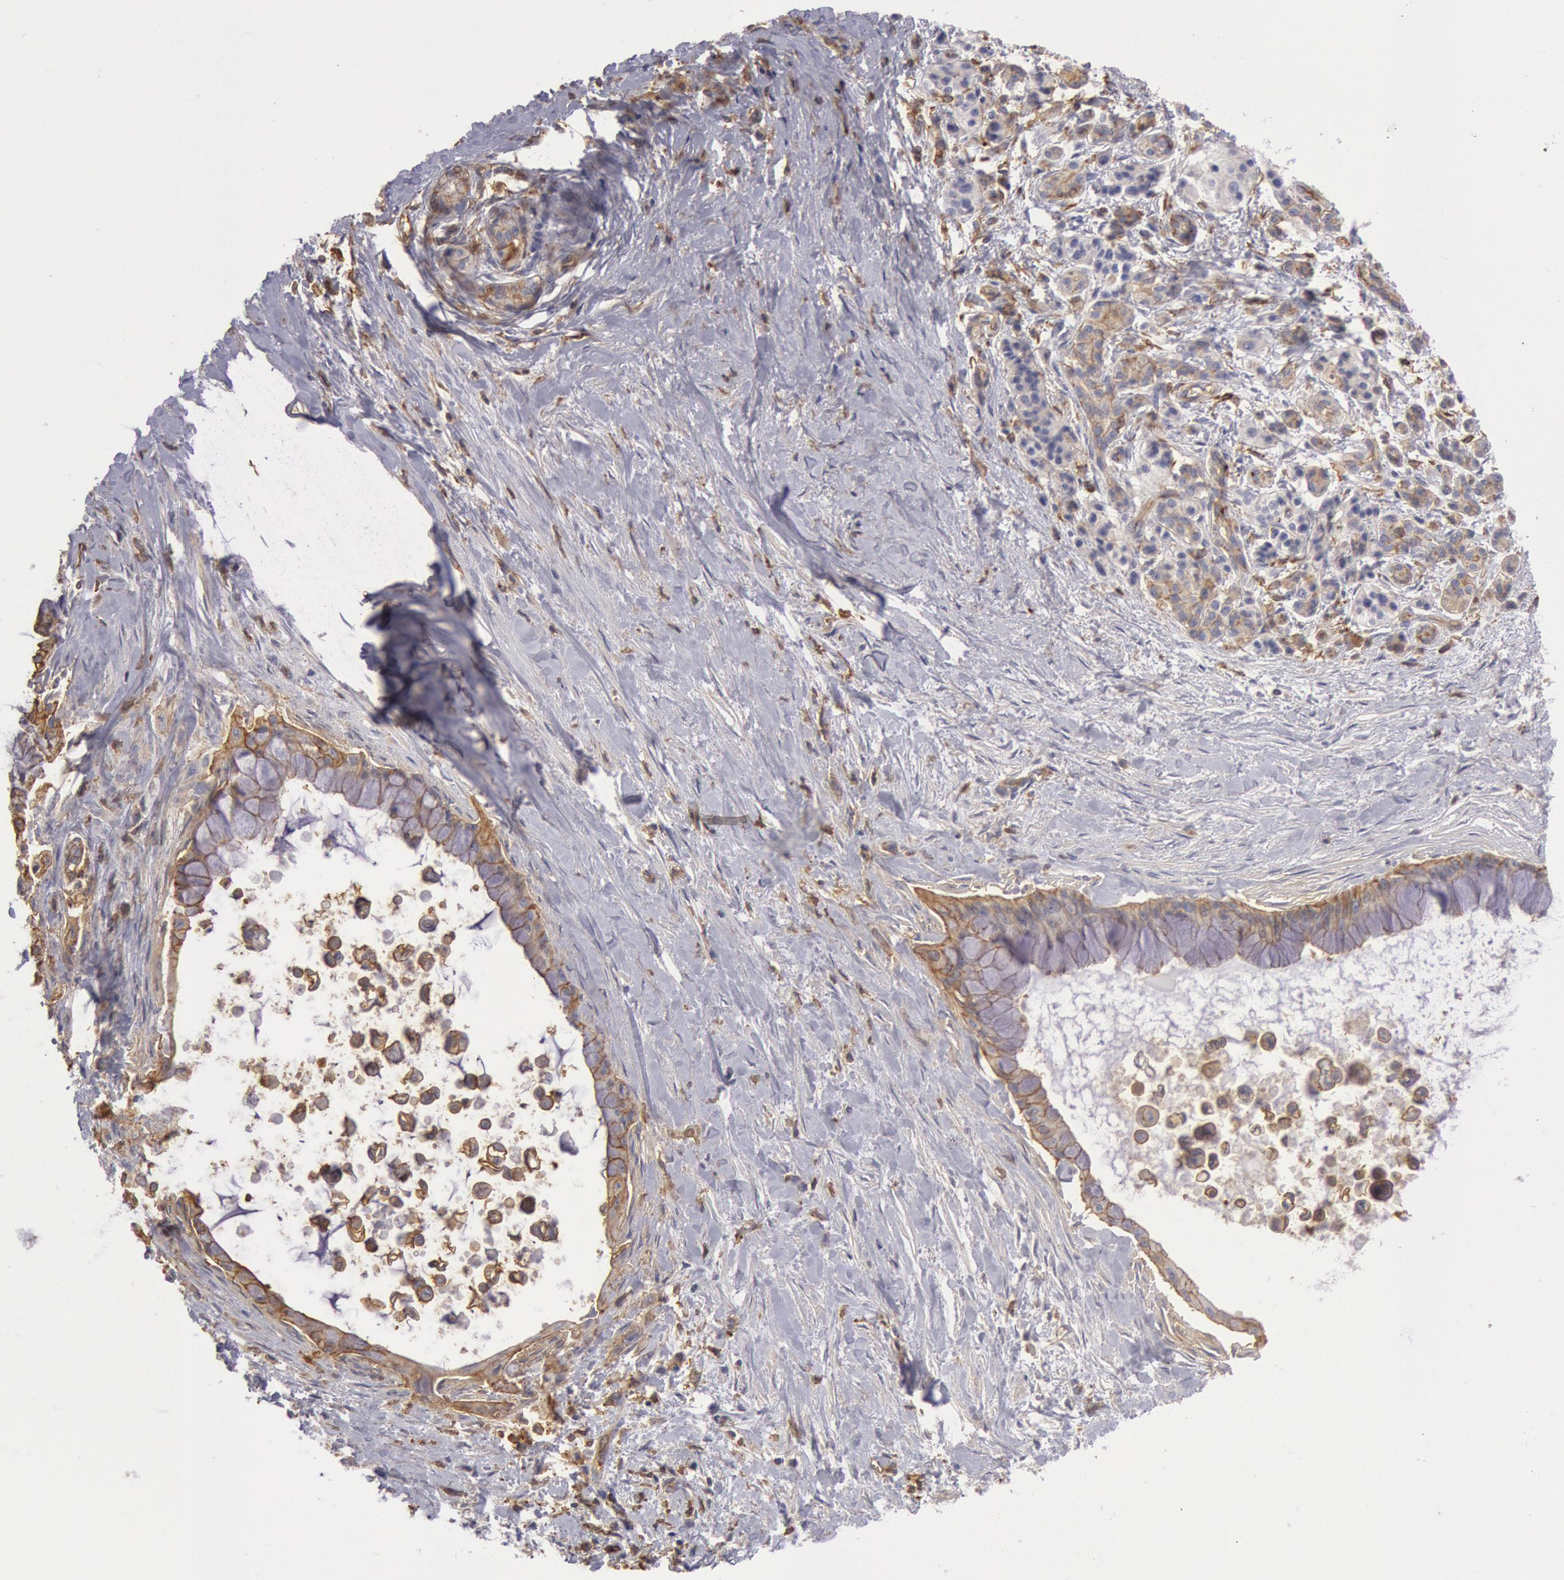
{"staining": {"intensity": "moderate", "quantity": ">75%", "location": "cytoplasmic/membranous"}, "tissue": "pancreatic cancer", "cell_type": "Tumor cells", "image_type": "cancer", "snomed": [{"axis": "morphology", "description": "Adenocarcinoma, NOS"}, {"axis": "topography", "description": "Pancreas"}], "caption": "Pancreatic cancer was stained to show a protein in brown. There is medium levels of moderate cytoplasmic/membranous expression in approximately >75% of tumor cells.", "gene": "SNAP23", "patient": {"sex": "male", "age": 59}}